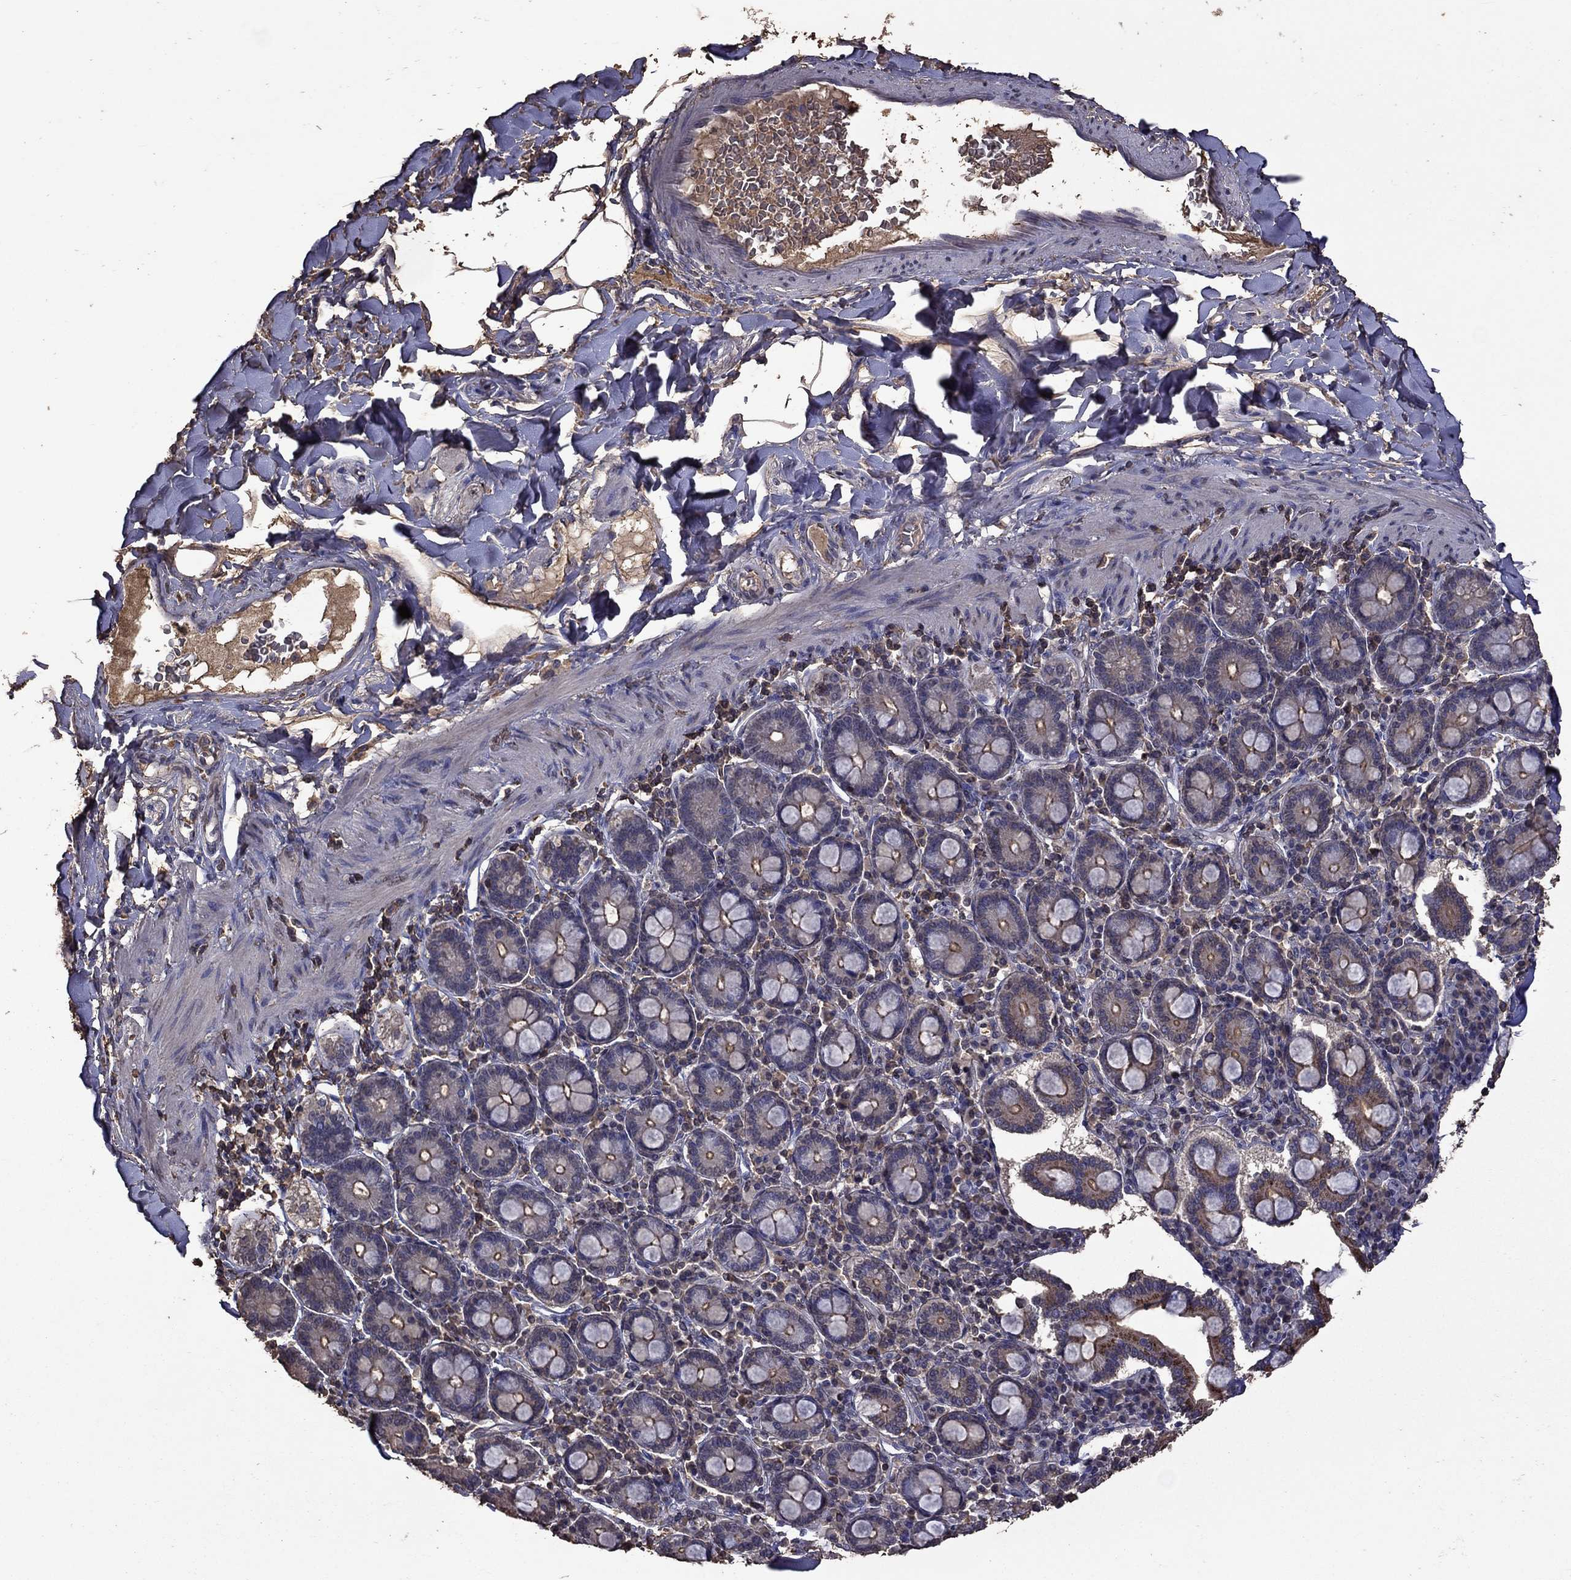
{"staining": {"intensity": "moderate", "quantity": "<25%", "location": "cytoplasmic/membranous"}, "tissue": "adipose tissue", "cell_type": "Adipocytes", "image_type": "normal", "snomed": [{"axis": "morphology", "description": "Normal tissue, NOS"}, {"axis": "topography", "description": "Smooth muscle"}, {"axis": "topography", "description": "Duodenum"}, {"axis": "topography", "description": "Peripheral nerve tissue"}], "caption": "Protein expression analysis of unremarkable adipose tissue shows moderate cytoplasmic/membranous staining in approximately <25% of adipocytes.", "gene": "SERPINA5", "patient": {"sex": "female", "age": 61}}